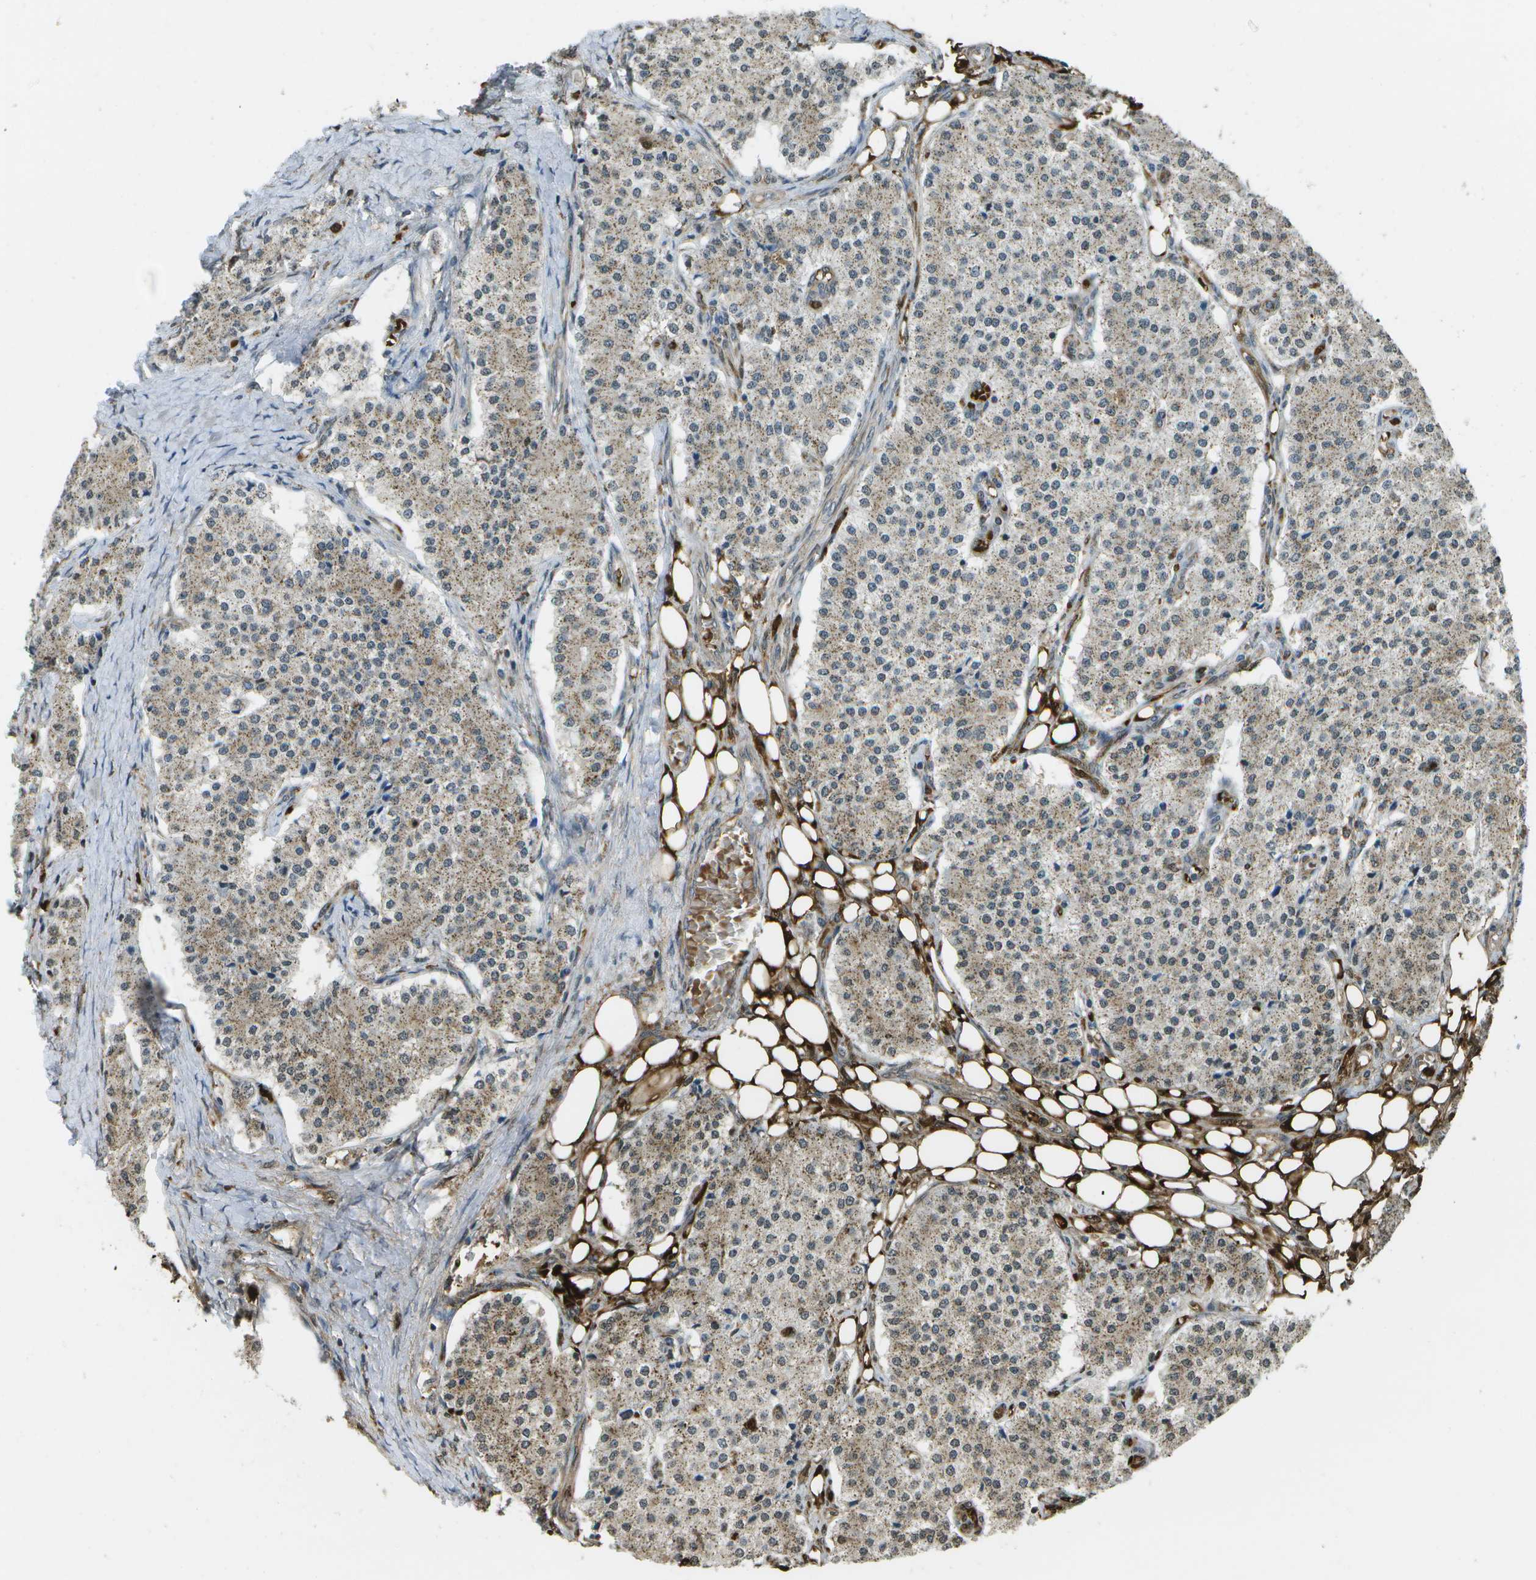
{"staining": {"intensity": "weak", "quantity": ">75%", "location": "cytoplasmic/membranous"}, "tissue": "carcinoid", "cell_type": "Tumor cells", "image_type": "cancer", "snomed": [{"axis": "morphology", "description": "Carcinoid, malignant, NOS"}, {"axis": "topography", "description": "Colon"}], "caption": "Immunohistochemistry (IHC) (DAB) staining of carcinoid demonstrates weak cytoplasmic/membranous protein expression in approximately >75% of tumor cells. (DAB IHC with brightfield microscopy, high magnification).", "gene": "CACHD1", "patient": {"sex": "female", "age": 52}}